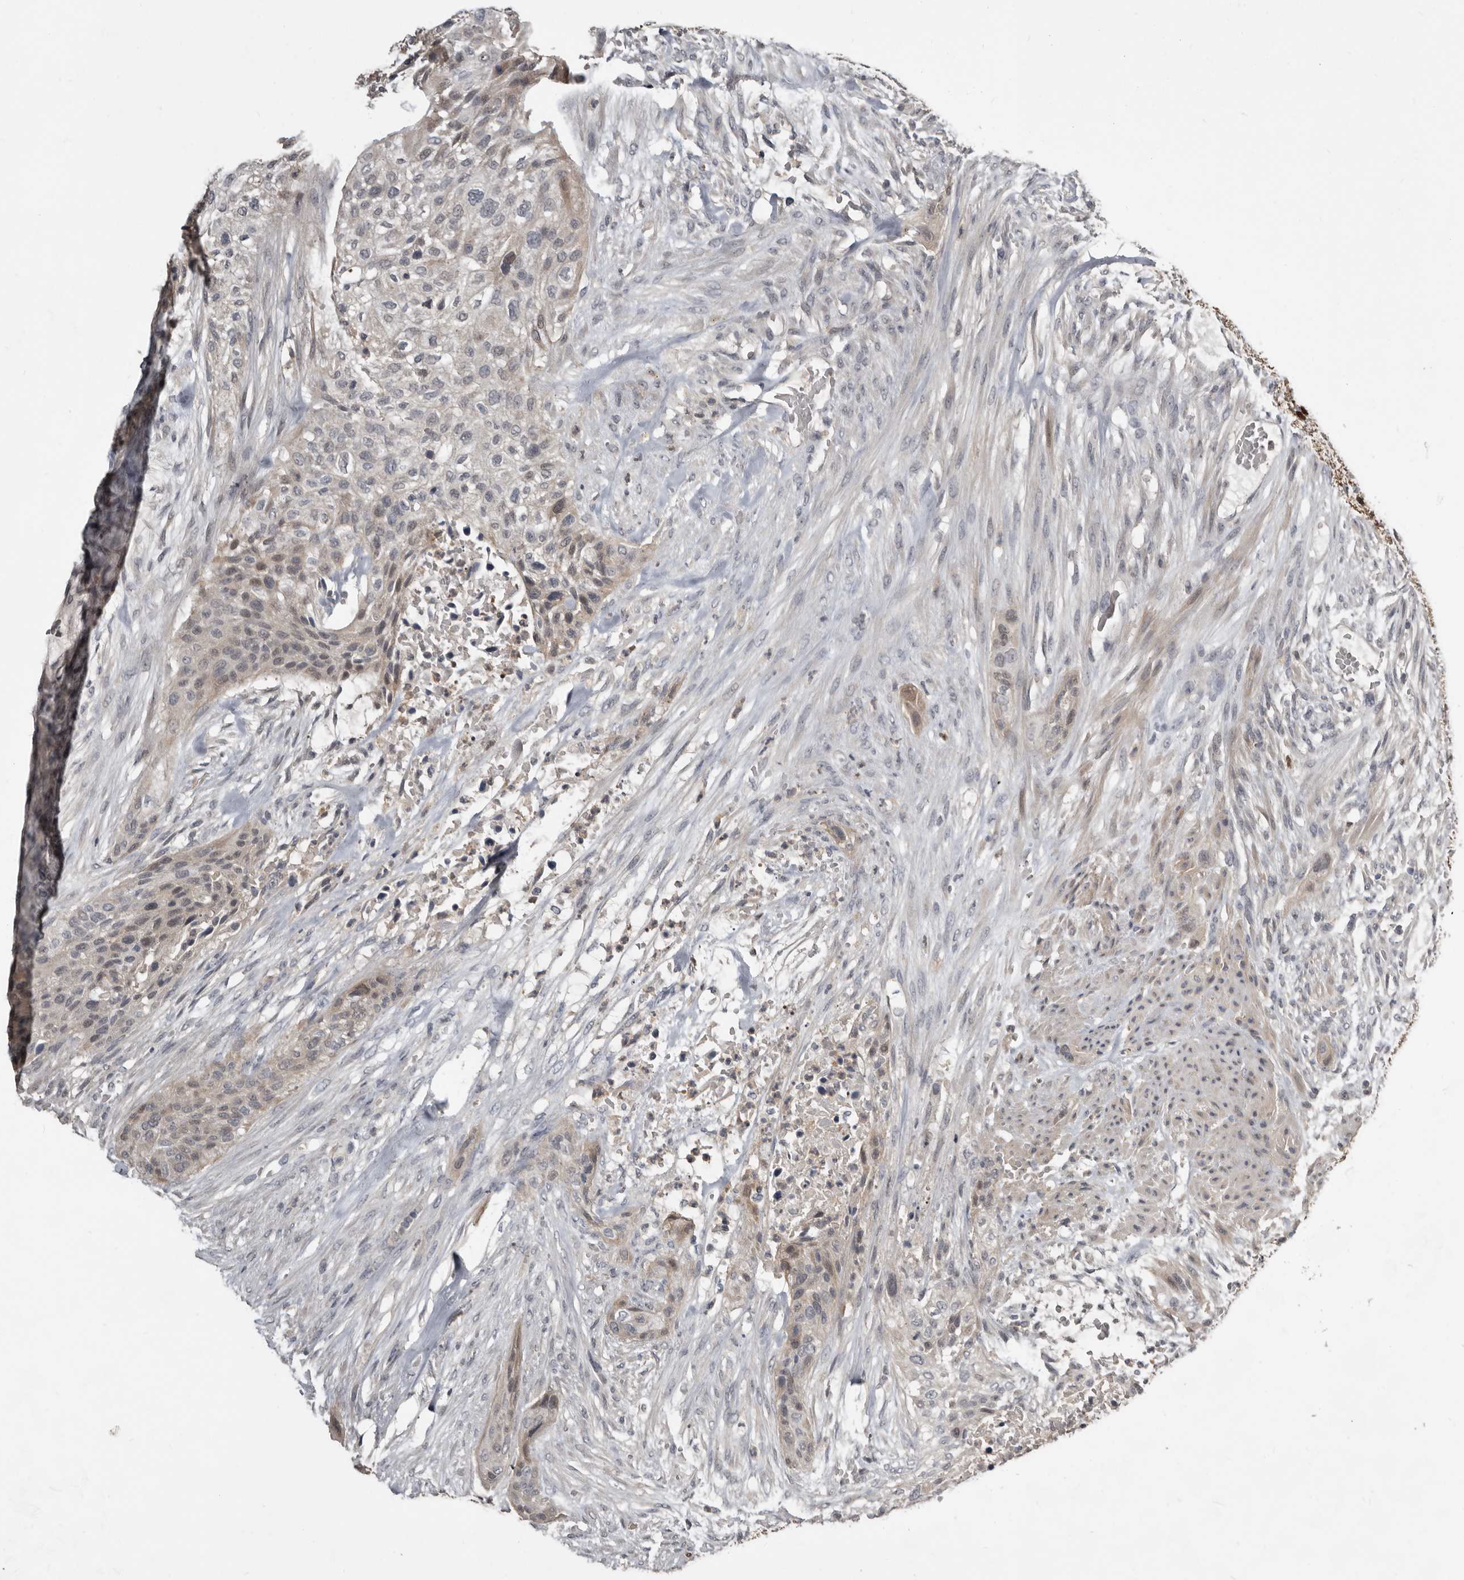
{"staining": {"intensity": "weak", "quantity": "25%-75%", "location": "nuclear"}, "tissue": "urothelial cancer", "cell_type": "Tumor cells", "image_type": "cancer", "snomed": [{"axis": "morphology", "description": "Urothelial carcinoma, High grade"}, {"axis": "topography", "description": "Urinary bladder"}], "caption": "Brown immunohistochemical staining in human urothelial cancer exhibits weak nuclear expression in about 25%-75% of tumor cells.", "gene": "RBKS", "patient": {"sex": "male", "age": 35}}